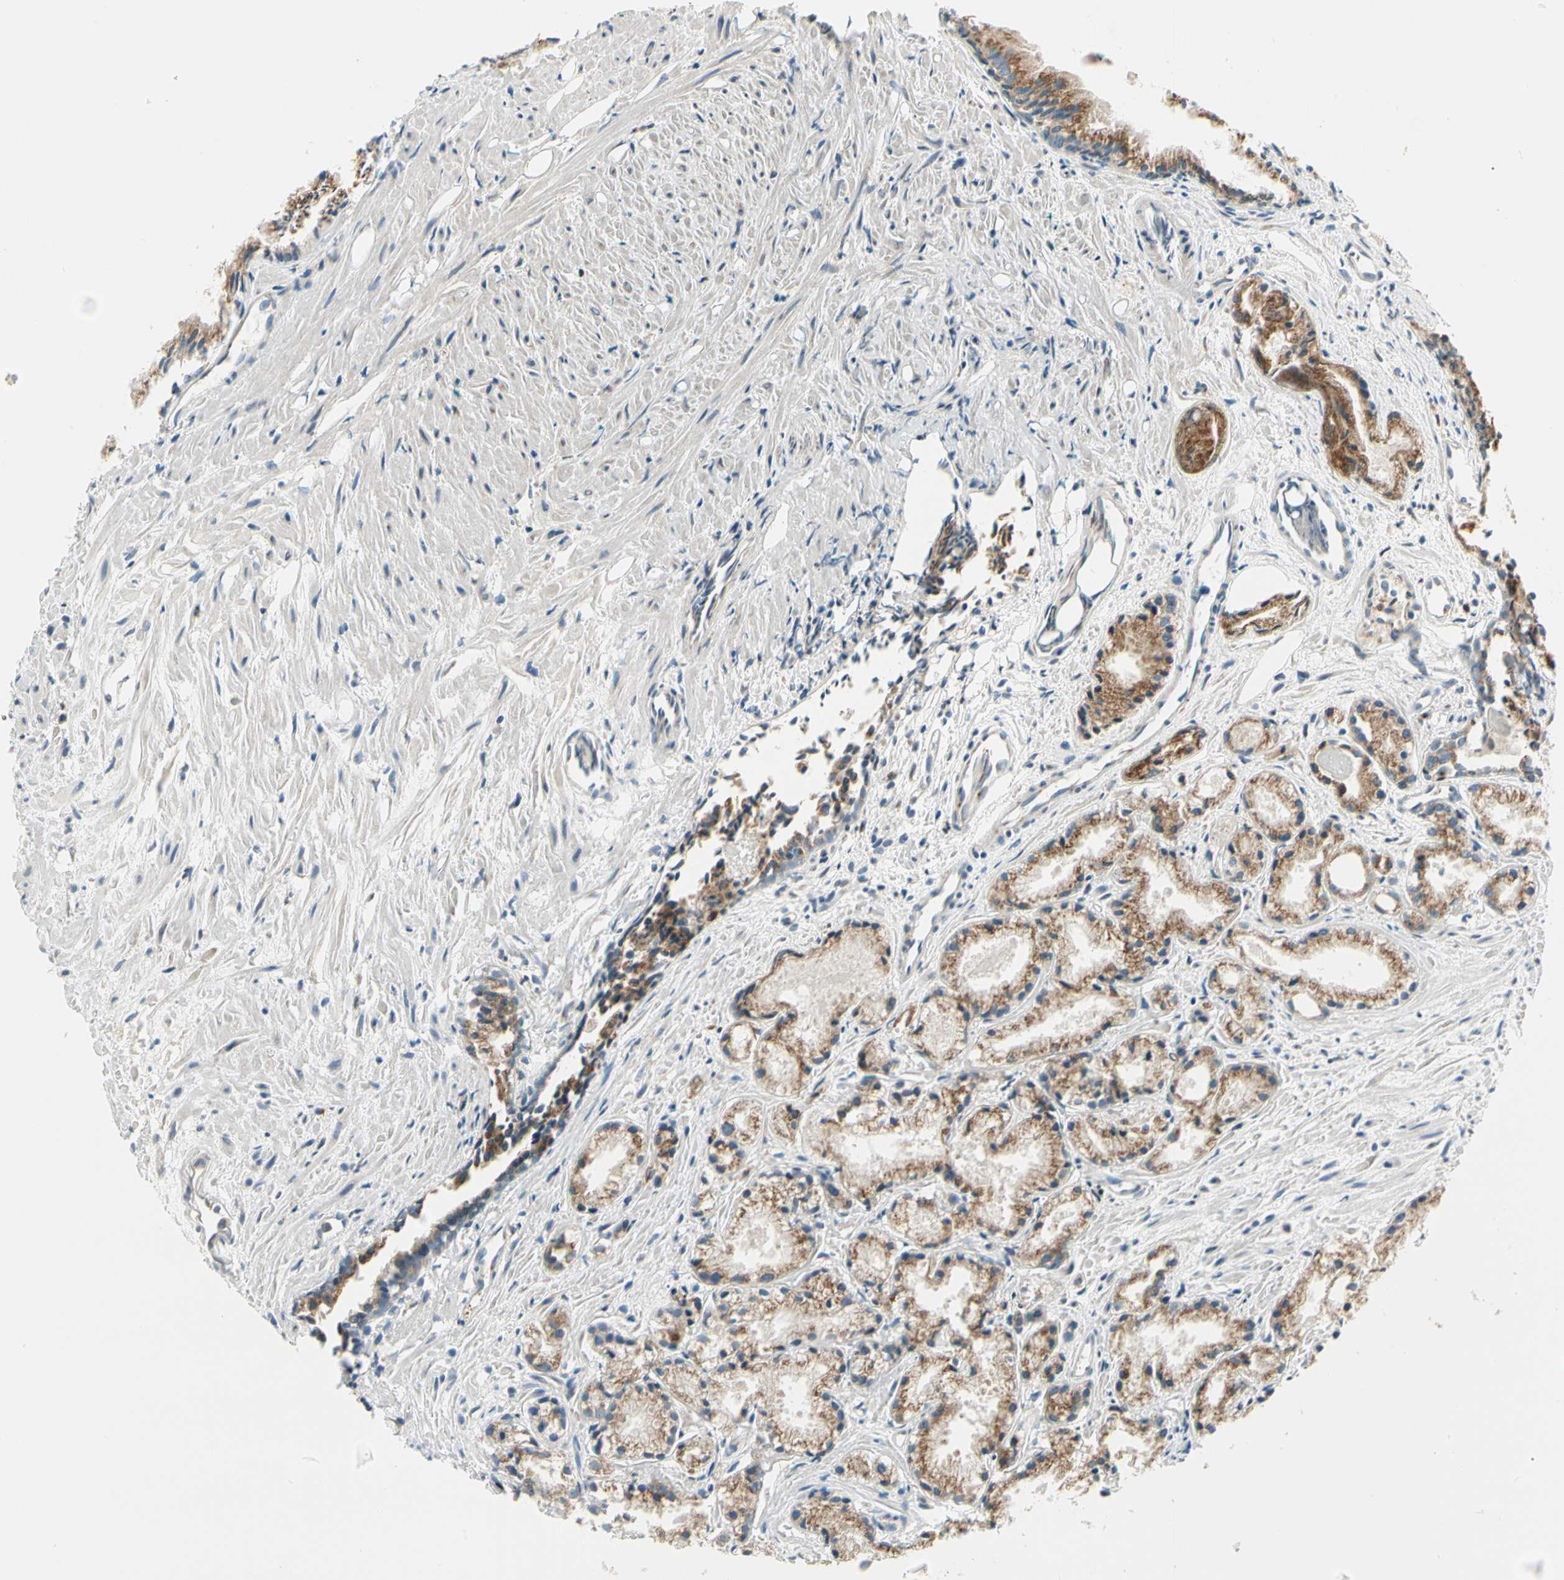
{"staining": {"intensity": "moderate", "quantity": ">75%", "location": "cytoplasmic/membranous"}, "tissue": "prostate cancer", "cell_type": "Tumor cells", "image_type": "cancer", "snomed": [{"axis": "morphology", "description": "Adenocarcinoma, Low grade"}, {"axis": "topography", "description": "Prostate"}], "caption": "Immunohistochemistry histopathology image of neoplastic tissue: human prostate cancer (adenocarcinoma (low-grade)) stained using immunohistochemistry (IHC) exhibits medium levels of moderate protein expression localized specifically in the cytoplasmic/membranous of tumor cells, appearing as a cytoplasmic/membranous brown color.", "gene": "BNIP1", "patient": {"sex": "male", "age": 72}}